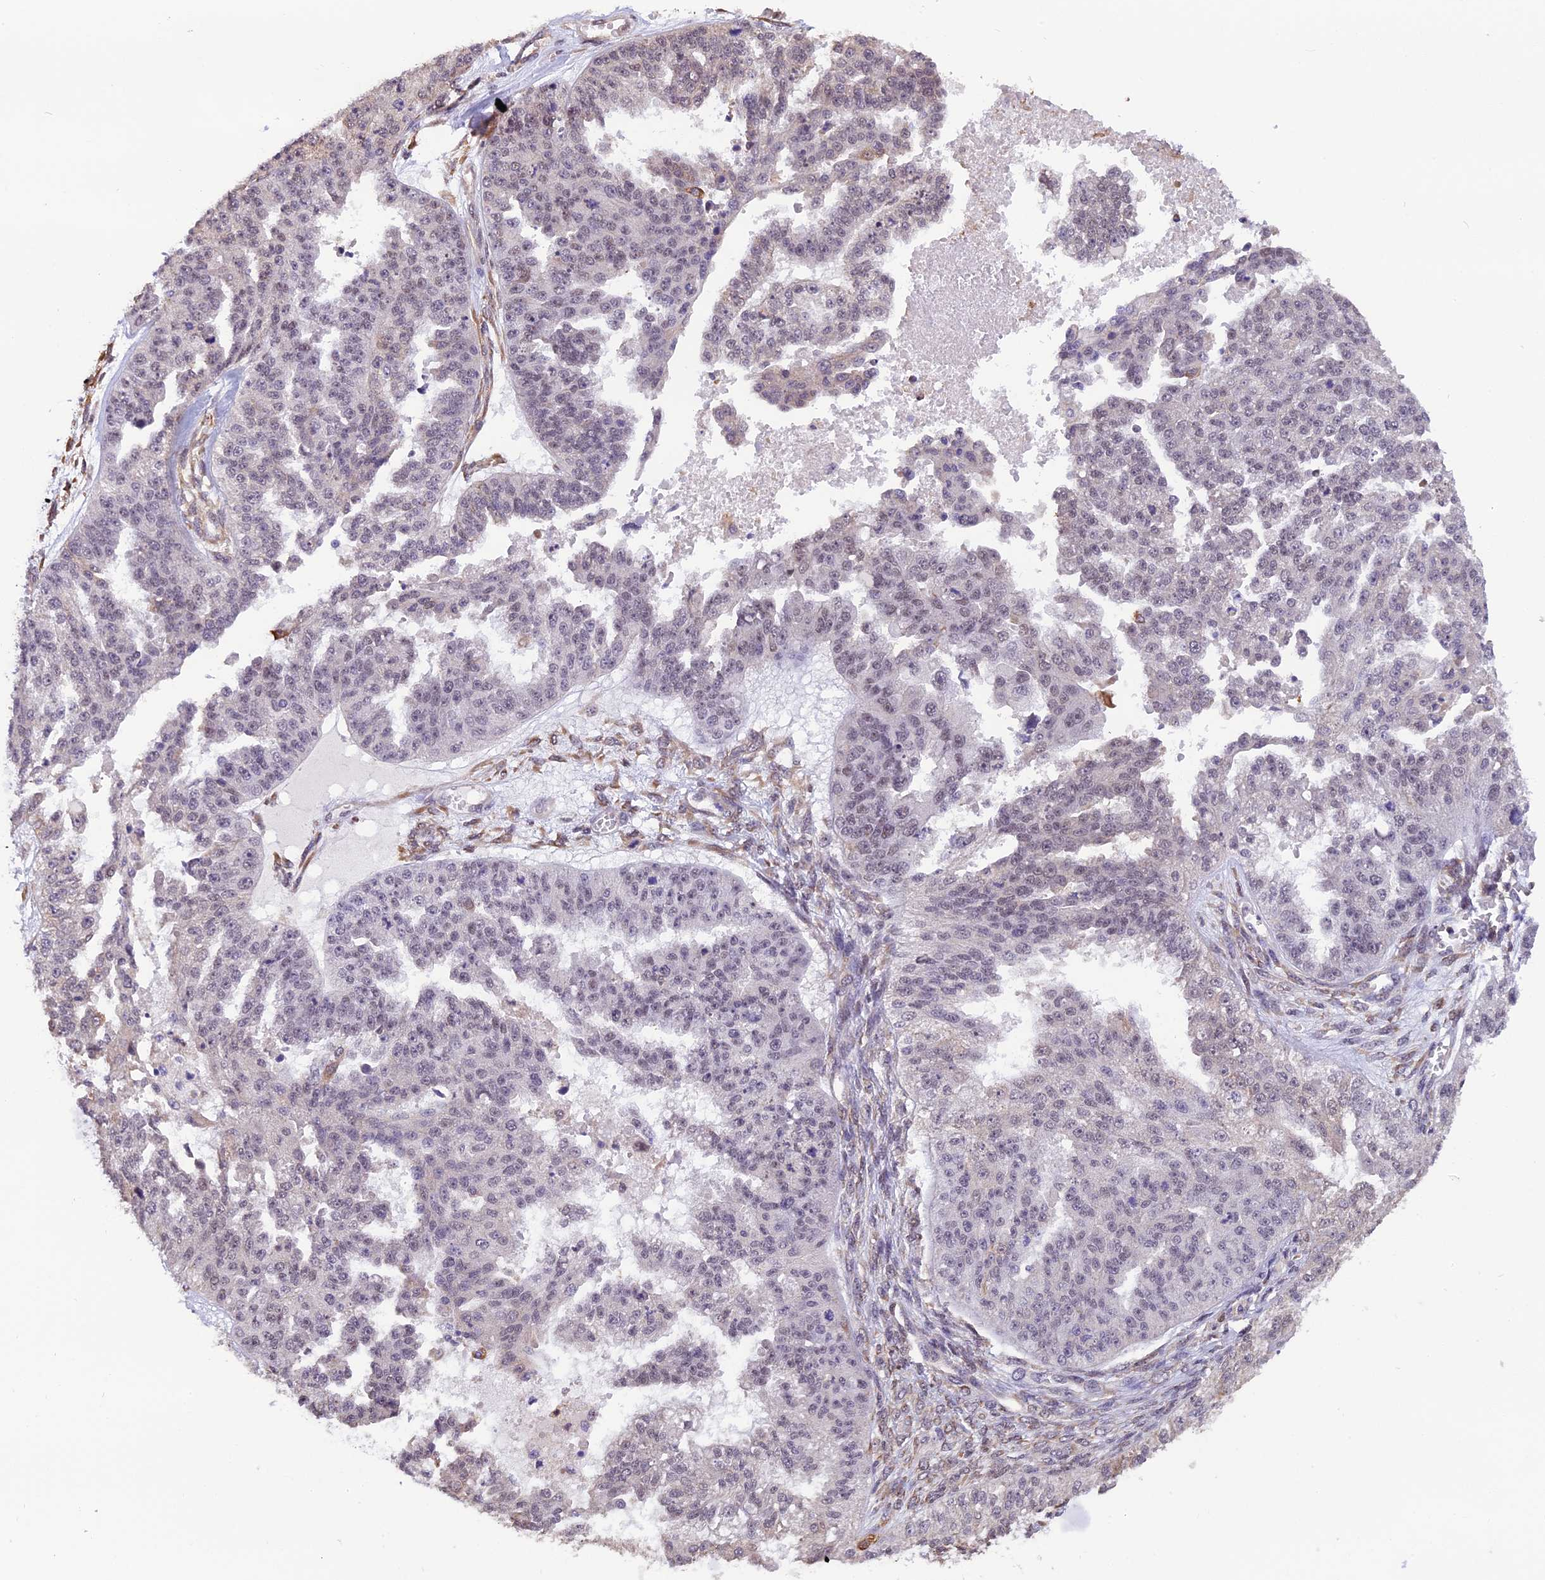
{"staining": {"intensity": "weak", "quantity": "<25%", "location": "nuclear"}, "tissue": "ovarian cancer", "cell_type": "Tumor cells", "image_type": "cancer", "snomed": [{"axis": "morphology", "description": "Cystadenocarcinoma, serous, NOS"}, {"axis": "topography", "description": "Ovary"}], "caption": "This is an immunohistochemistry photomicrograph of ovarian serous cystadenocarcinoma. There is no positivity in tumor cells.", "gene": "ZC3H4", "patient": {"sex": "female", "age": 58}}